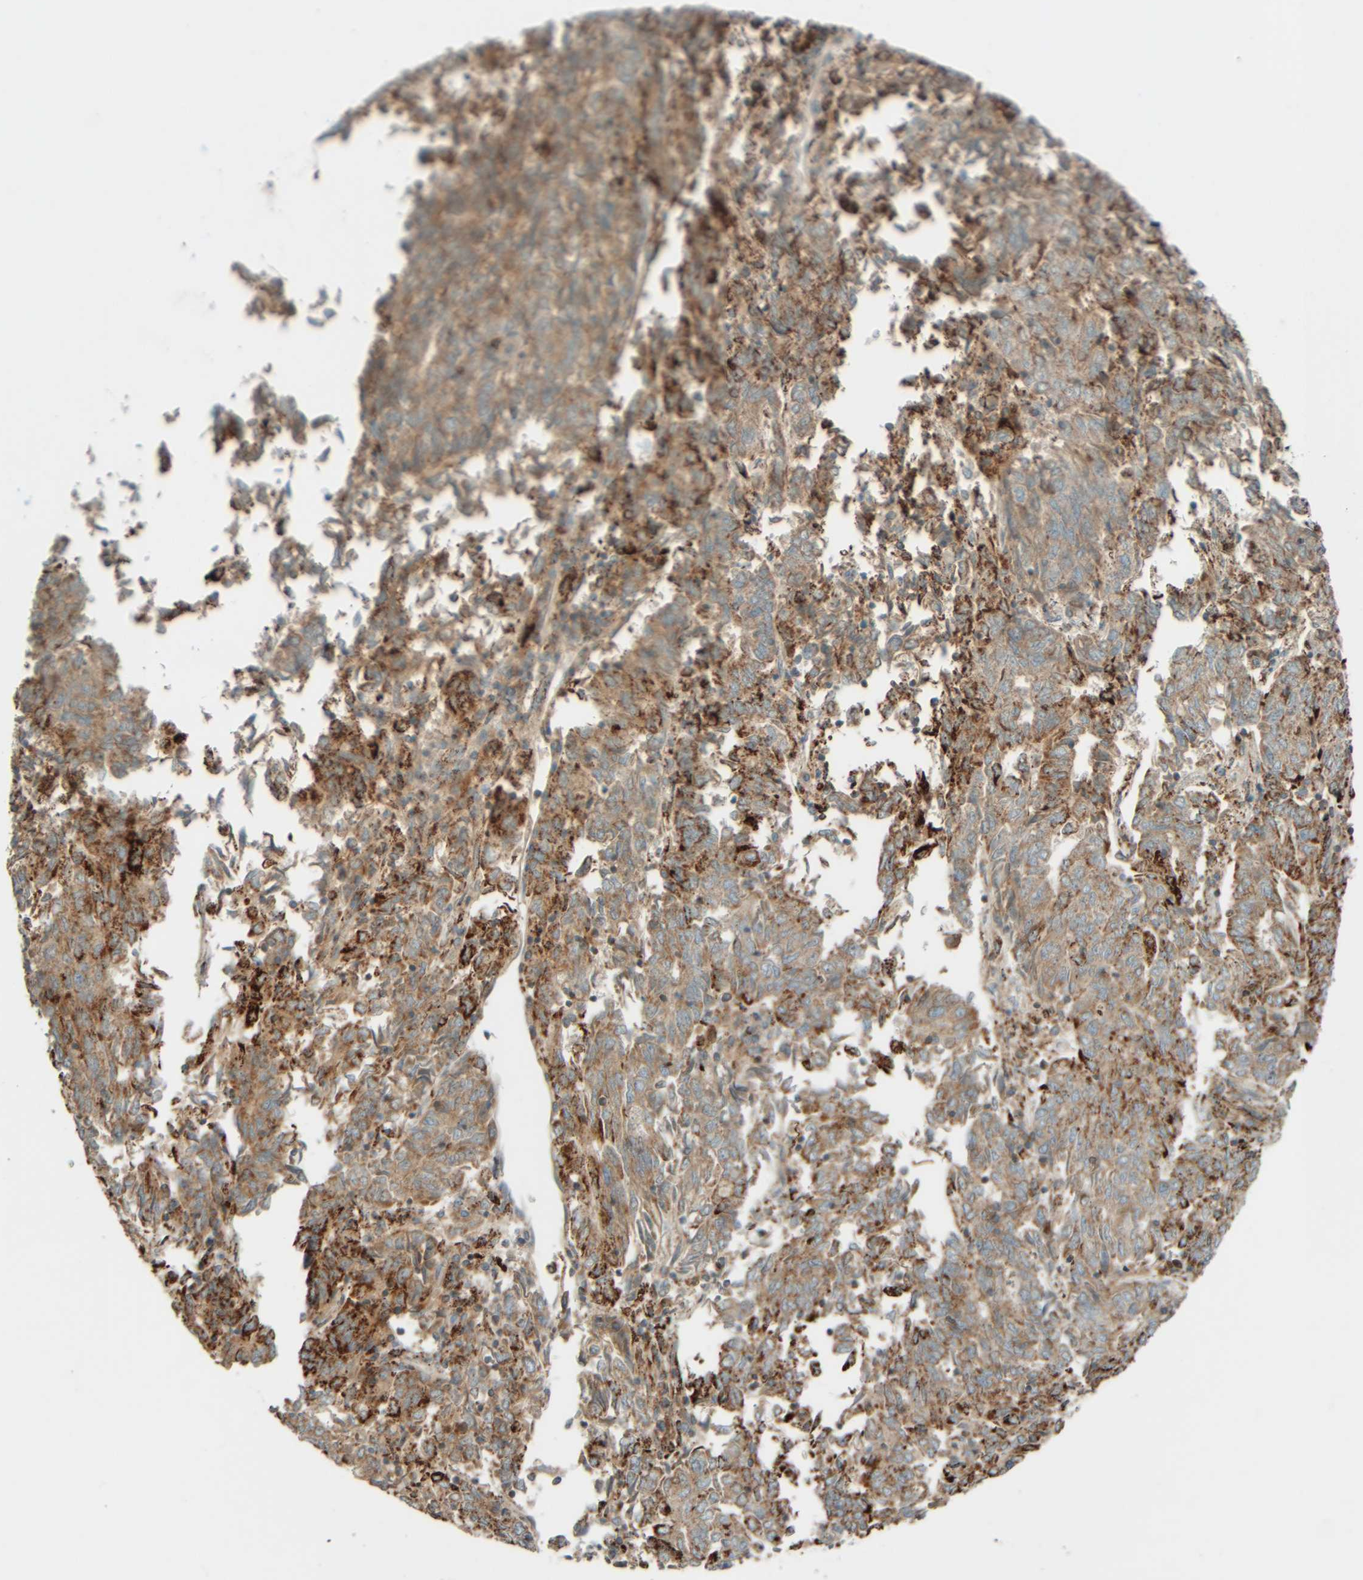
{"staining": {"intensity": "moderate", "quantity": ">75%", "location": "cytoplasmic/membranous"}, "tissue": "endometrial cancer", "cell_type": "Tumor cells", "image_type": "cancer", "snomed": [{"axis": "morphology", "description": "Adenocarcinoma, NOS"}, {"axis": "topography", "description": "Endometrium"}], "caption": "A histopathology image showing moderate cytoplasmic/membranous expression in approximately >75% of tumor cells in adenocarcinoma (endometrial), as visualized by brown immunohistochemical staining.", "gene": "SPAG5", "patient": {"sex": "female", "age": 80}}